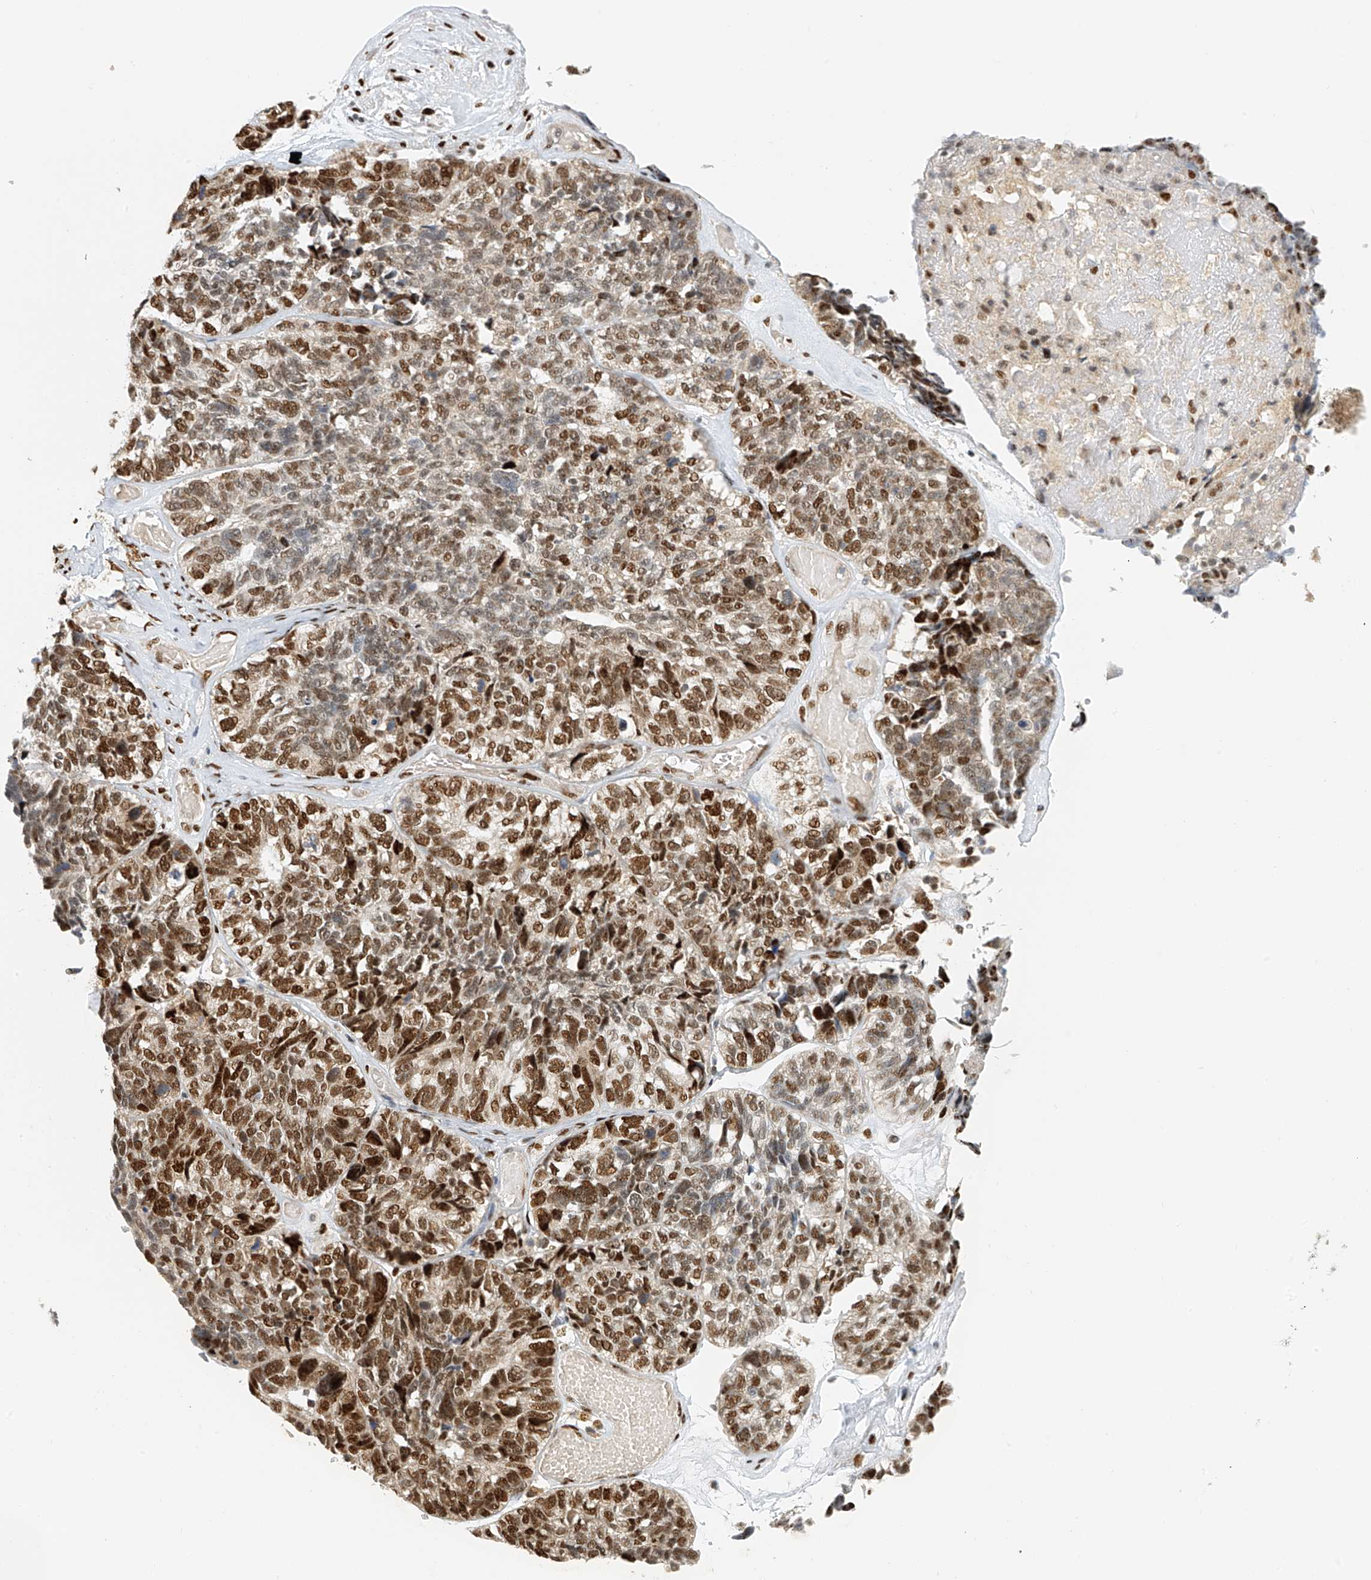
{"staining": {"intensity": "strong", "quantity": ">75%", "location": "nuclear"}, "tissue": "ovarian cancer", "cell_type": "Tumor cells", "image_type": "cancer", "snomed": [{"axis": "morphology", "description": "Cystadenocarcinoma, serous, NOS"}, {"axis": "topography", "description": "Ovary"}], "caption": "An IHC image of tumor tissue is shown. Protein staining in brown shows strong nuclear positivity in serous cystadenocarcinoma (ovarian) within tumor cells.", "gene": "ZNF514", "patient": {"sex": "female", "age": 79}}